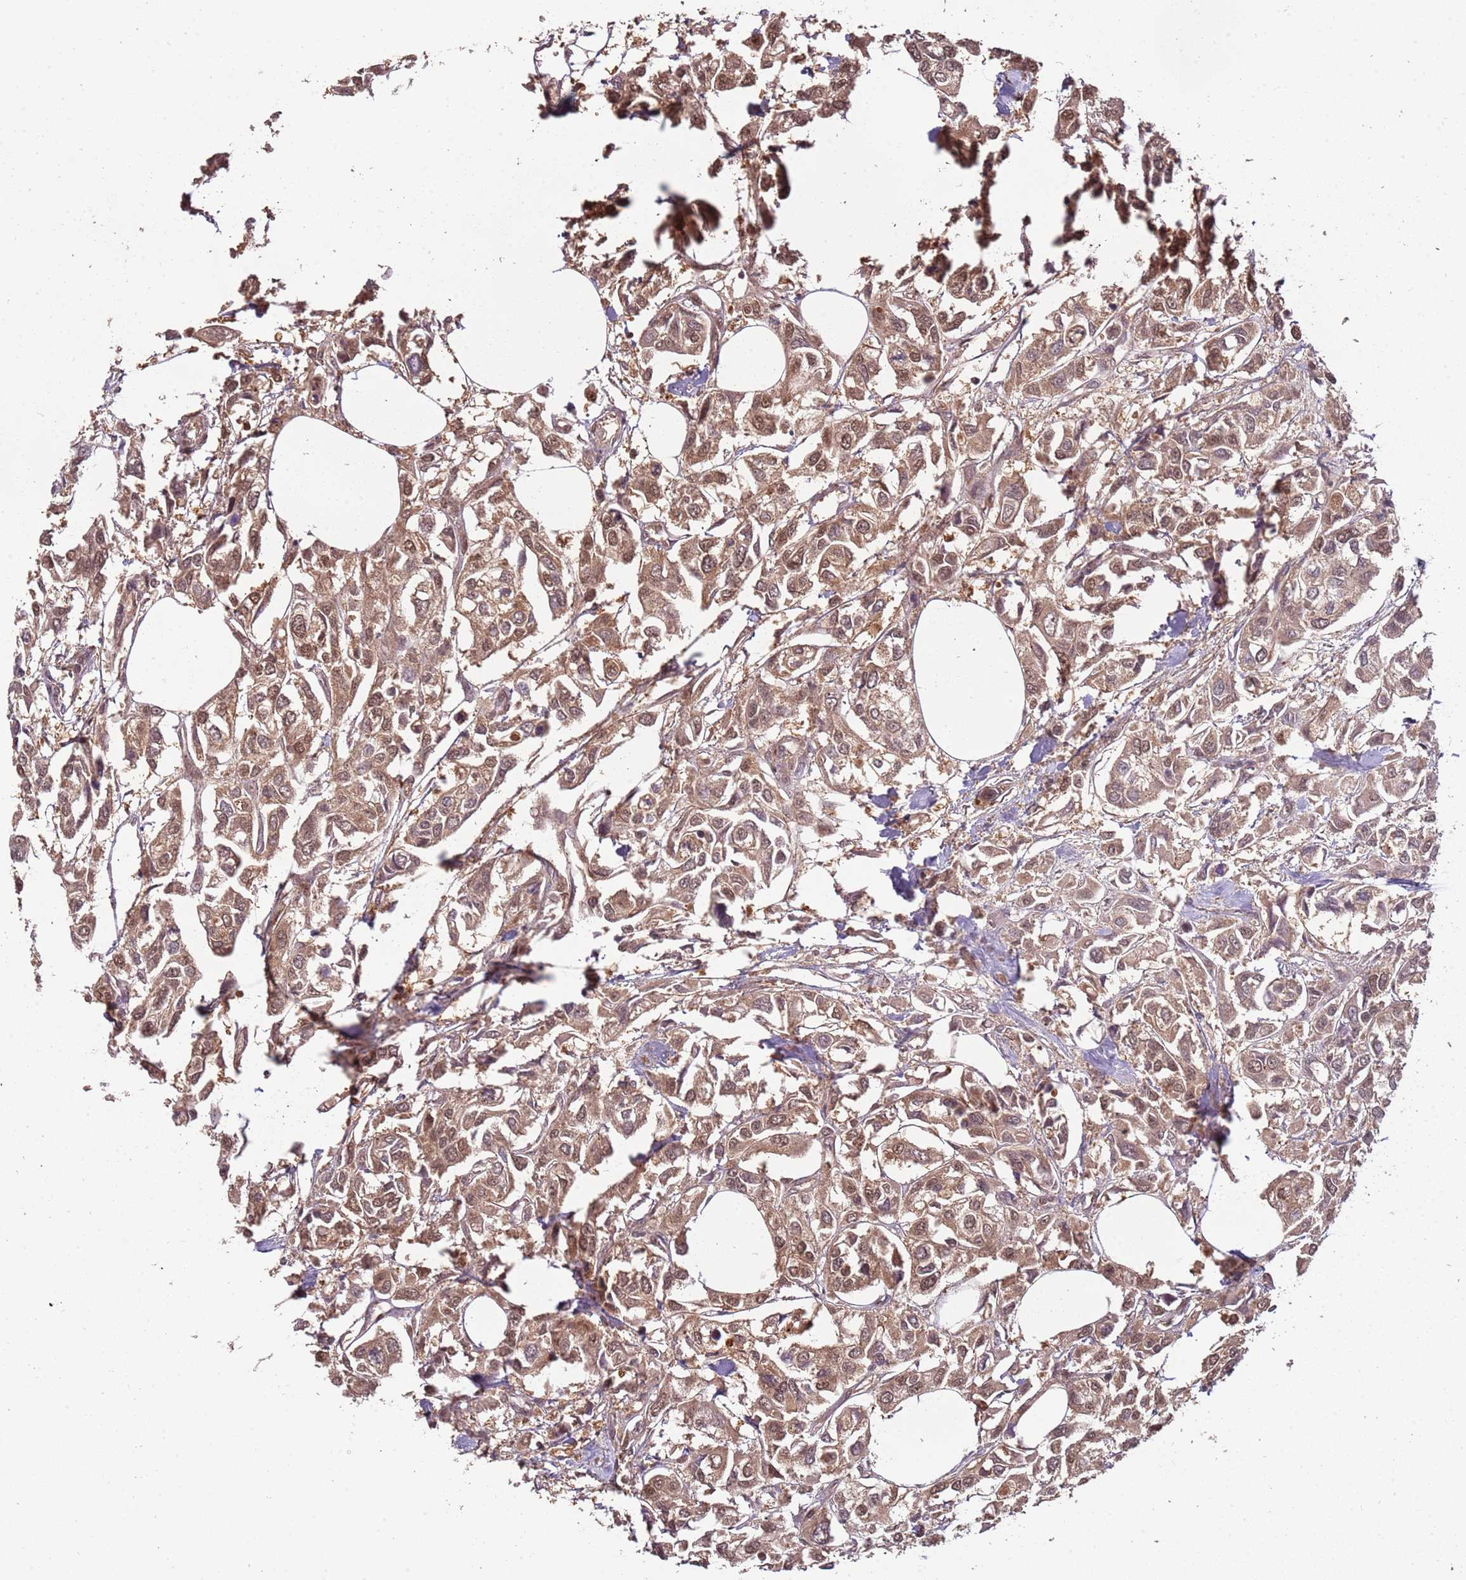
{"staining": {"intensity": "moderate", "quantity": ">75%", "location": "cytoplasmic/membranous,nuclear"}, "tissue": "urothelial cancer", "cell_type": "Tumor cells", "image_type": "cancer", "snomed": [{"axis": "morphology", "description": "Urothelial carcinoma, High grade"}, {"axis": "topography", "description": "Urinary bladder"}], "caption": "Immunohistochemical staining of urothelial carcinoma (high-grade) displays medium levels of moderate cytoplasmic/membranous and nuclear expression in about >75% of tumor cells.", "gene": "PGLS", "patient": {"sex": "male", "age": 67}}